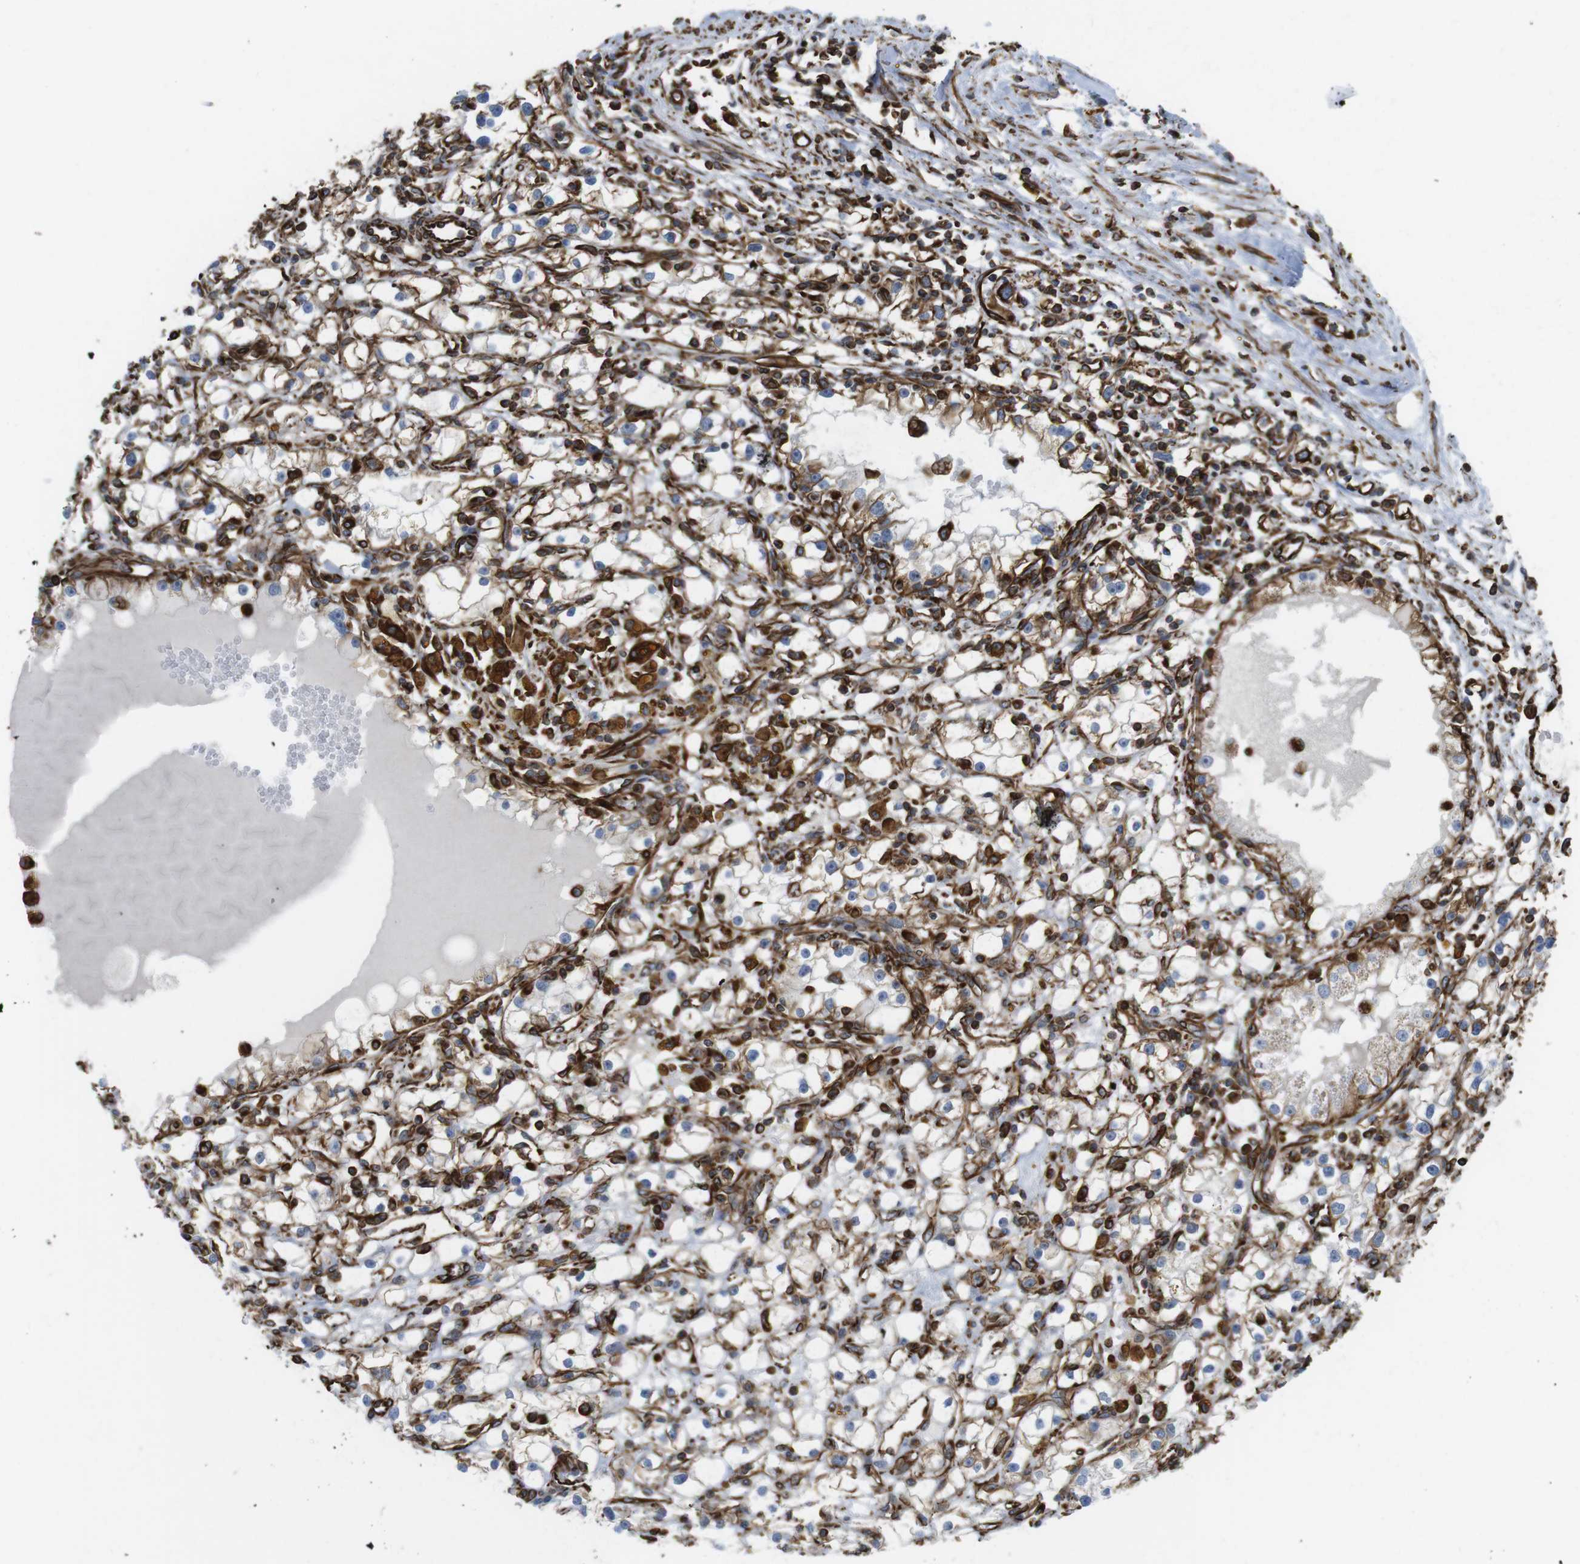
{"staining": {"intensity": "moderate", "quantity": "<25%", "location": "cytoplasmic/membranous"}, "tissue": "renal cancer", "cell_type": "Tumor cells", "image_type": "cancer", "snomed": [{"axis": "morphology", "description": "Adenocarcinoma, NOS"}, {"axis": "topography", "description": "Kidney"}], "caption": "A high-resolution micrograph shows immunohistochemistry (IHC) staining of adenocarcinoma (renal), which displays moderate cytoplasmic/membranous positivity in approximately <25% of tumor cells. (IHC, brightfield microscopy, high magnification).", "gene": "RALGPS1", "patient": {"sex": "male", "age": 56}}